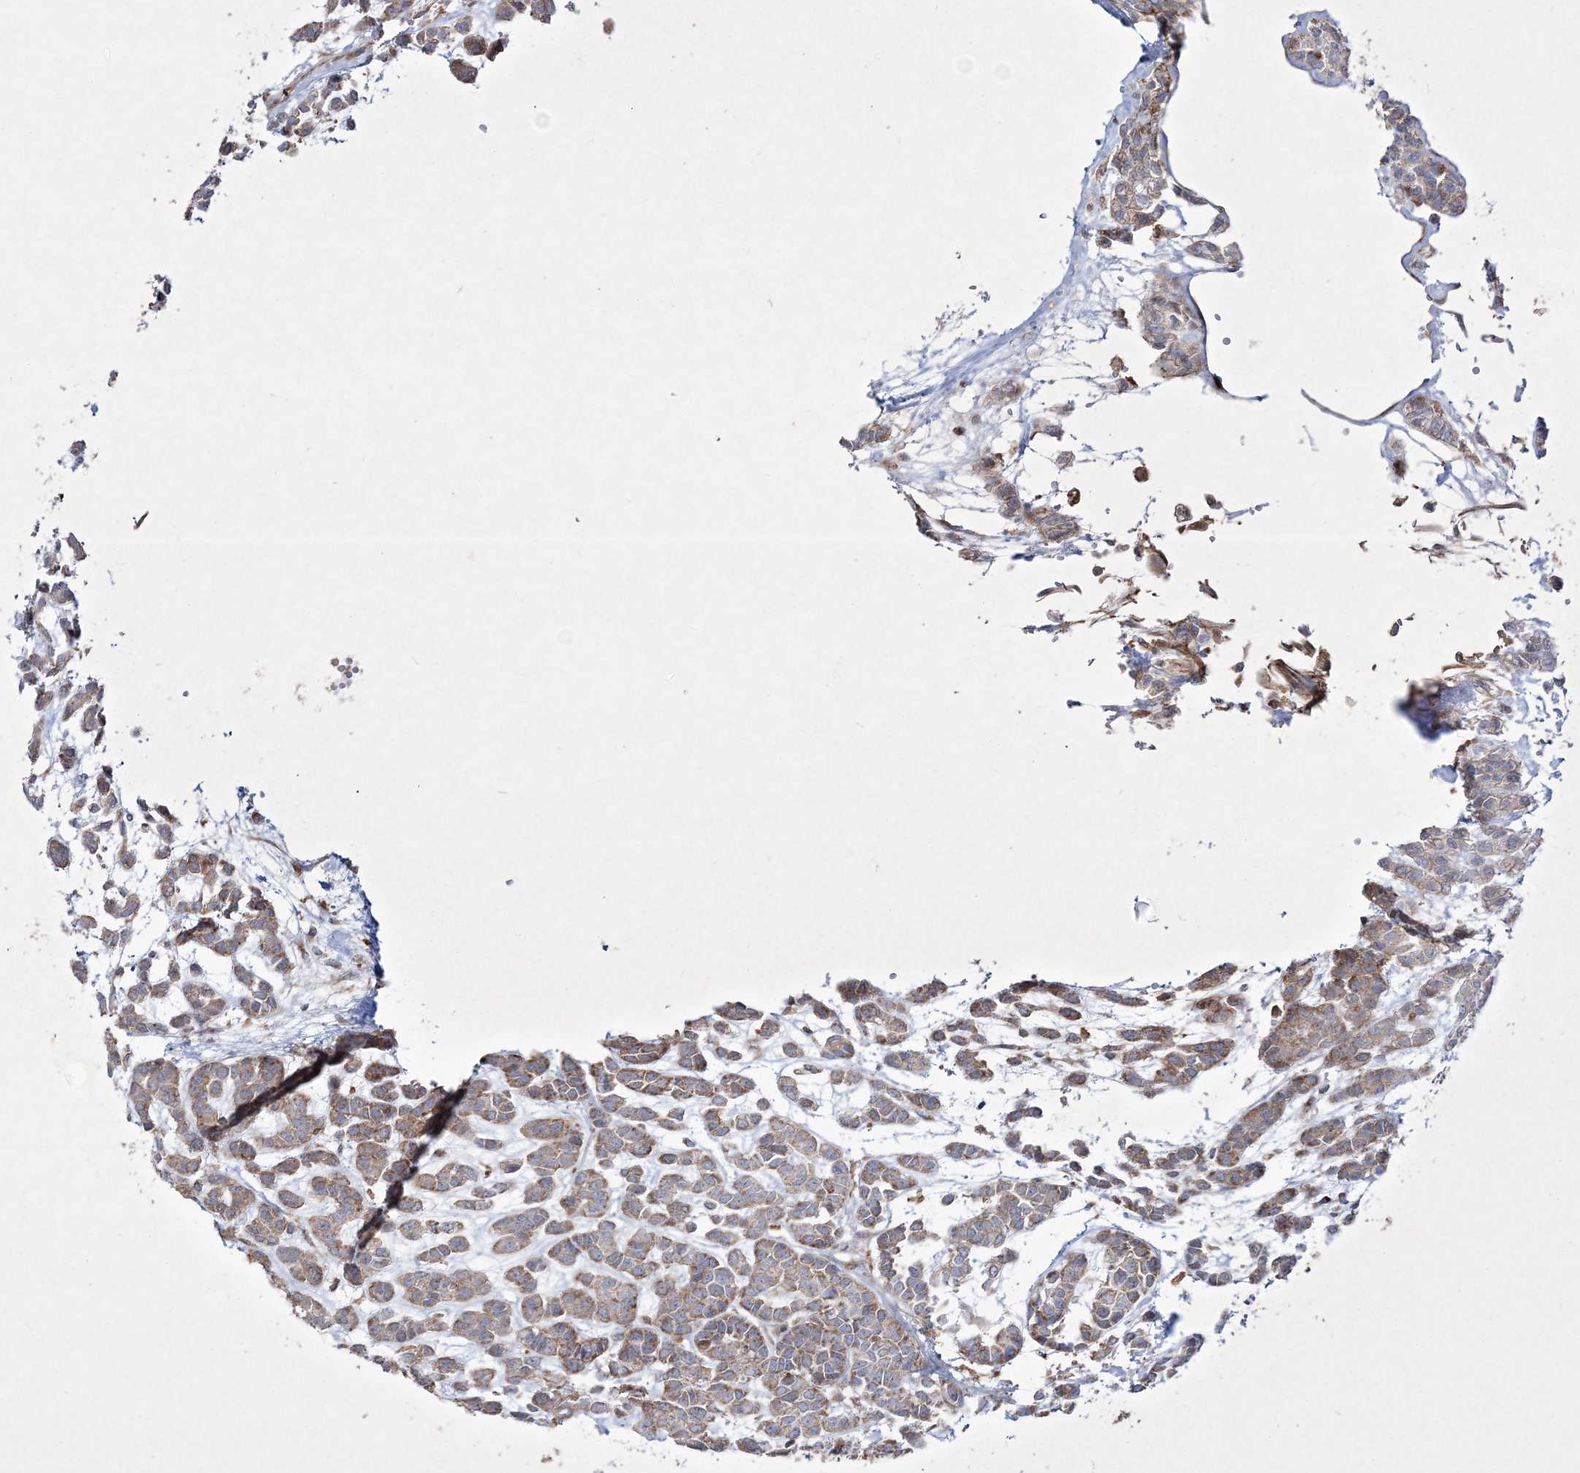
{"staining": {"intensity": "weak", "quantity": ">75%", "location": "cytoplasmic/membranous"}, "tissue": "head and neck cancer", "cell_type": "Tumor cells", "image_type": "cancer", "snomed": [{"axis": "morphology", "description": "Adenocarcinoma, NOS"}, {"axis": "morphology", "description": "Adenoma, NOS"}, {"axis": "topography", "description": "Head-Neck"}], "caption": "Head and neck adenocarcinoma stained with a protein marker demonstrates weak staining in tumor cells.", "gene": "RICTOR", "patient": {"sex": "female", "age": 55}}